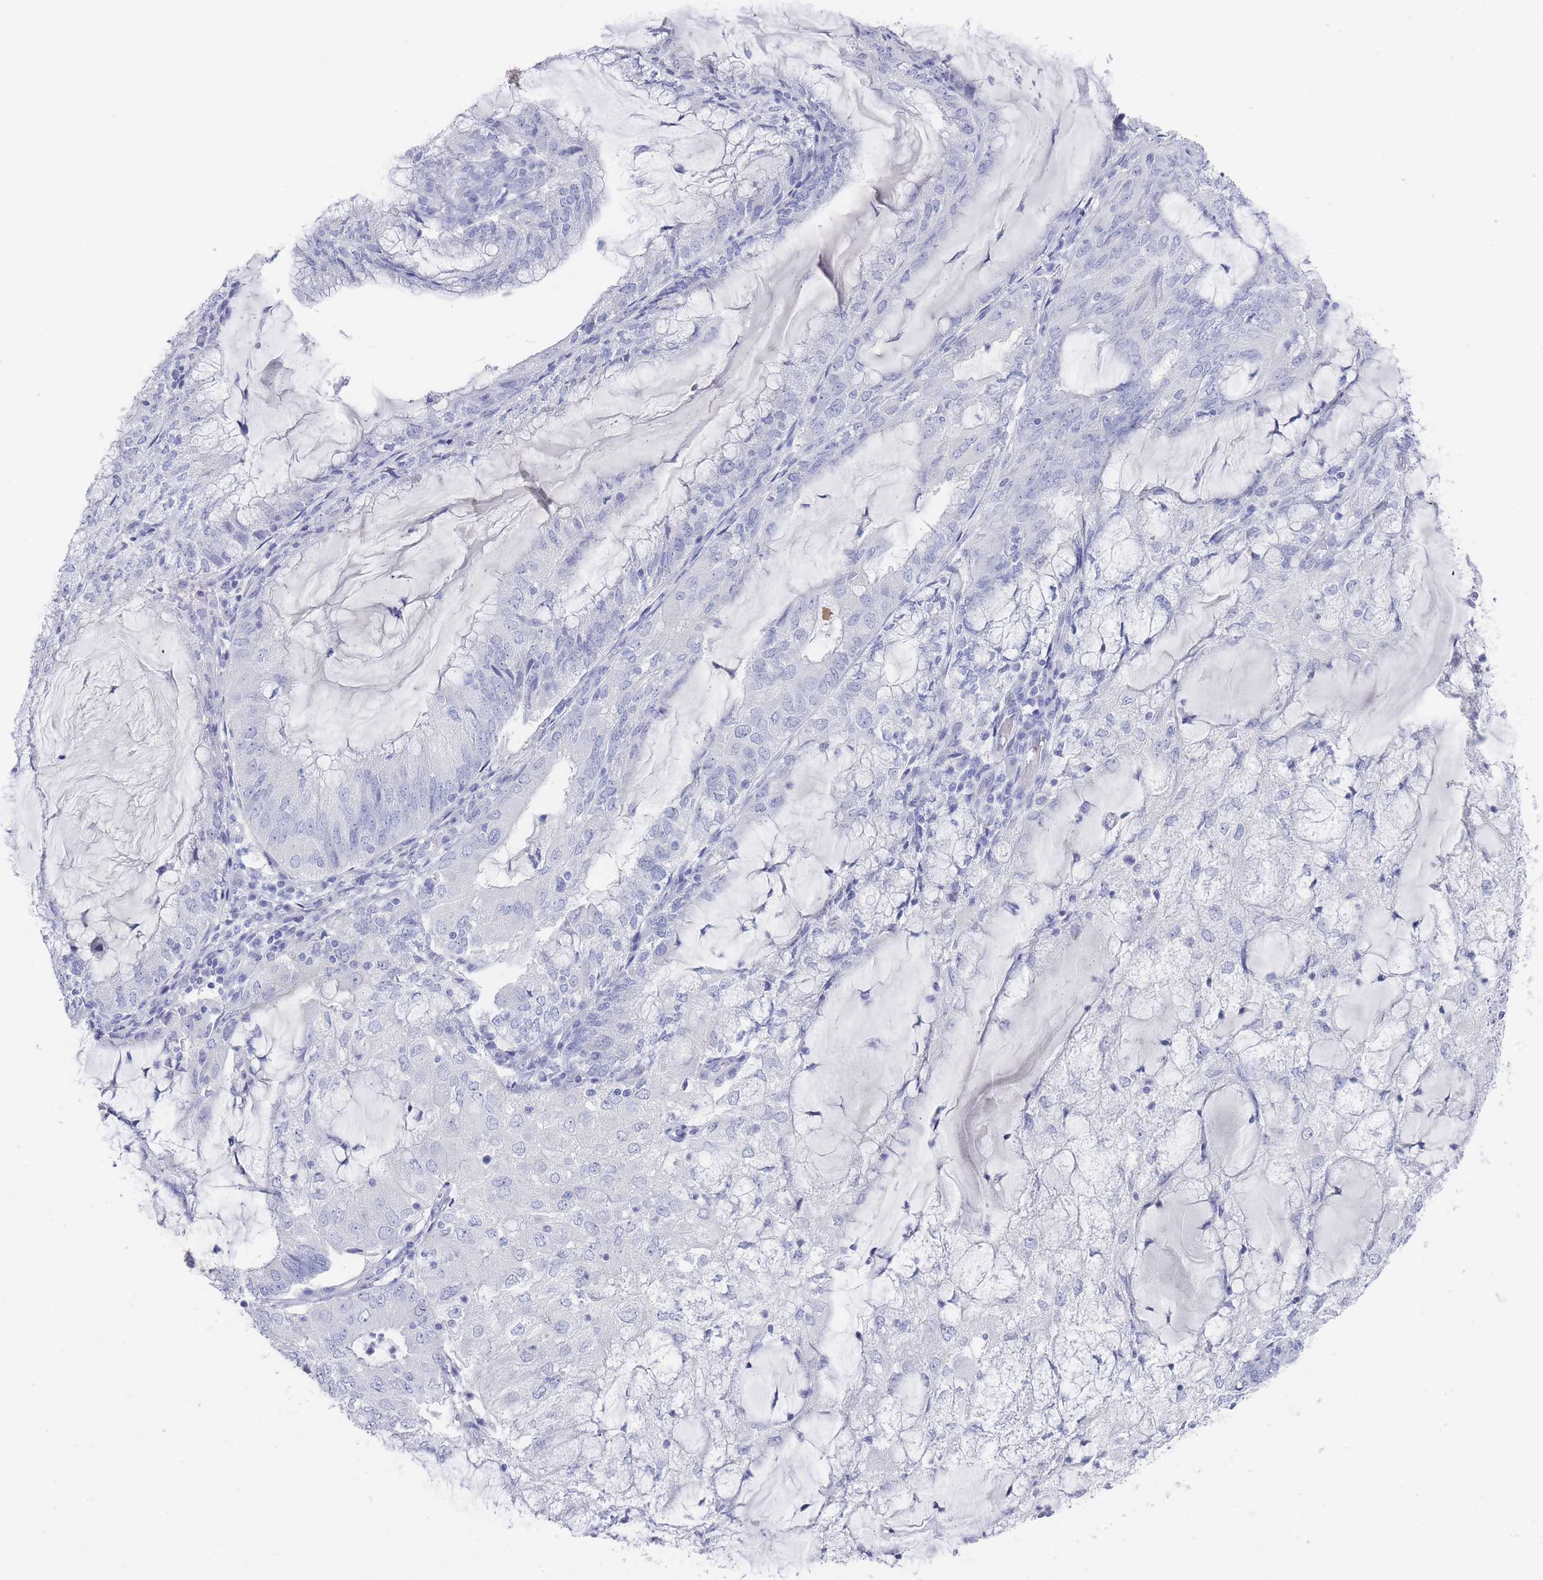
{"staining": {"intensity": "negative", "quantity": "none", "location": "none"}, "tissue": "endometrial cancer", "cell_type": "Tumor cells", "image_type": "cancer", "snomed": [{"axis": "morphology", "description": "Adenocarcinoma, NOS"}, {"axis": "topography", "description": "Endometrium"}], "caption": "Immunohistochemical staining of adenocarcinoma (endometrial) displays no significant staining in tumor cells. (DAB immunohistochemistry (IHC), high magnification).", "gene": "RAB2B", "patient": {"sex": "female", "age": 81}}